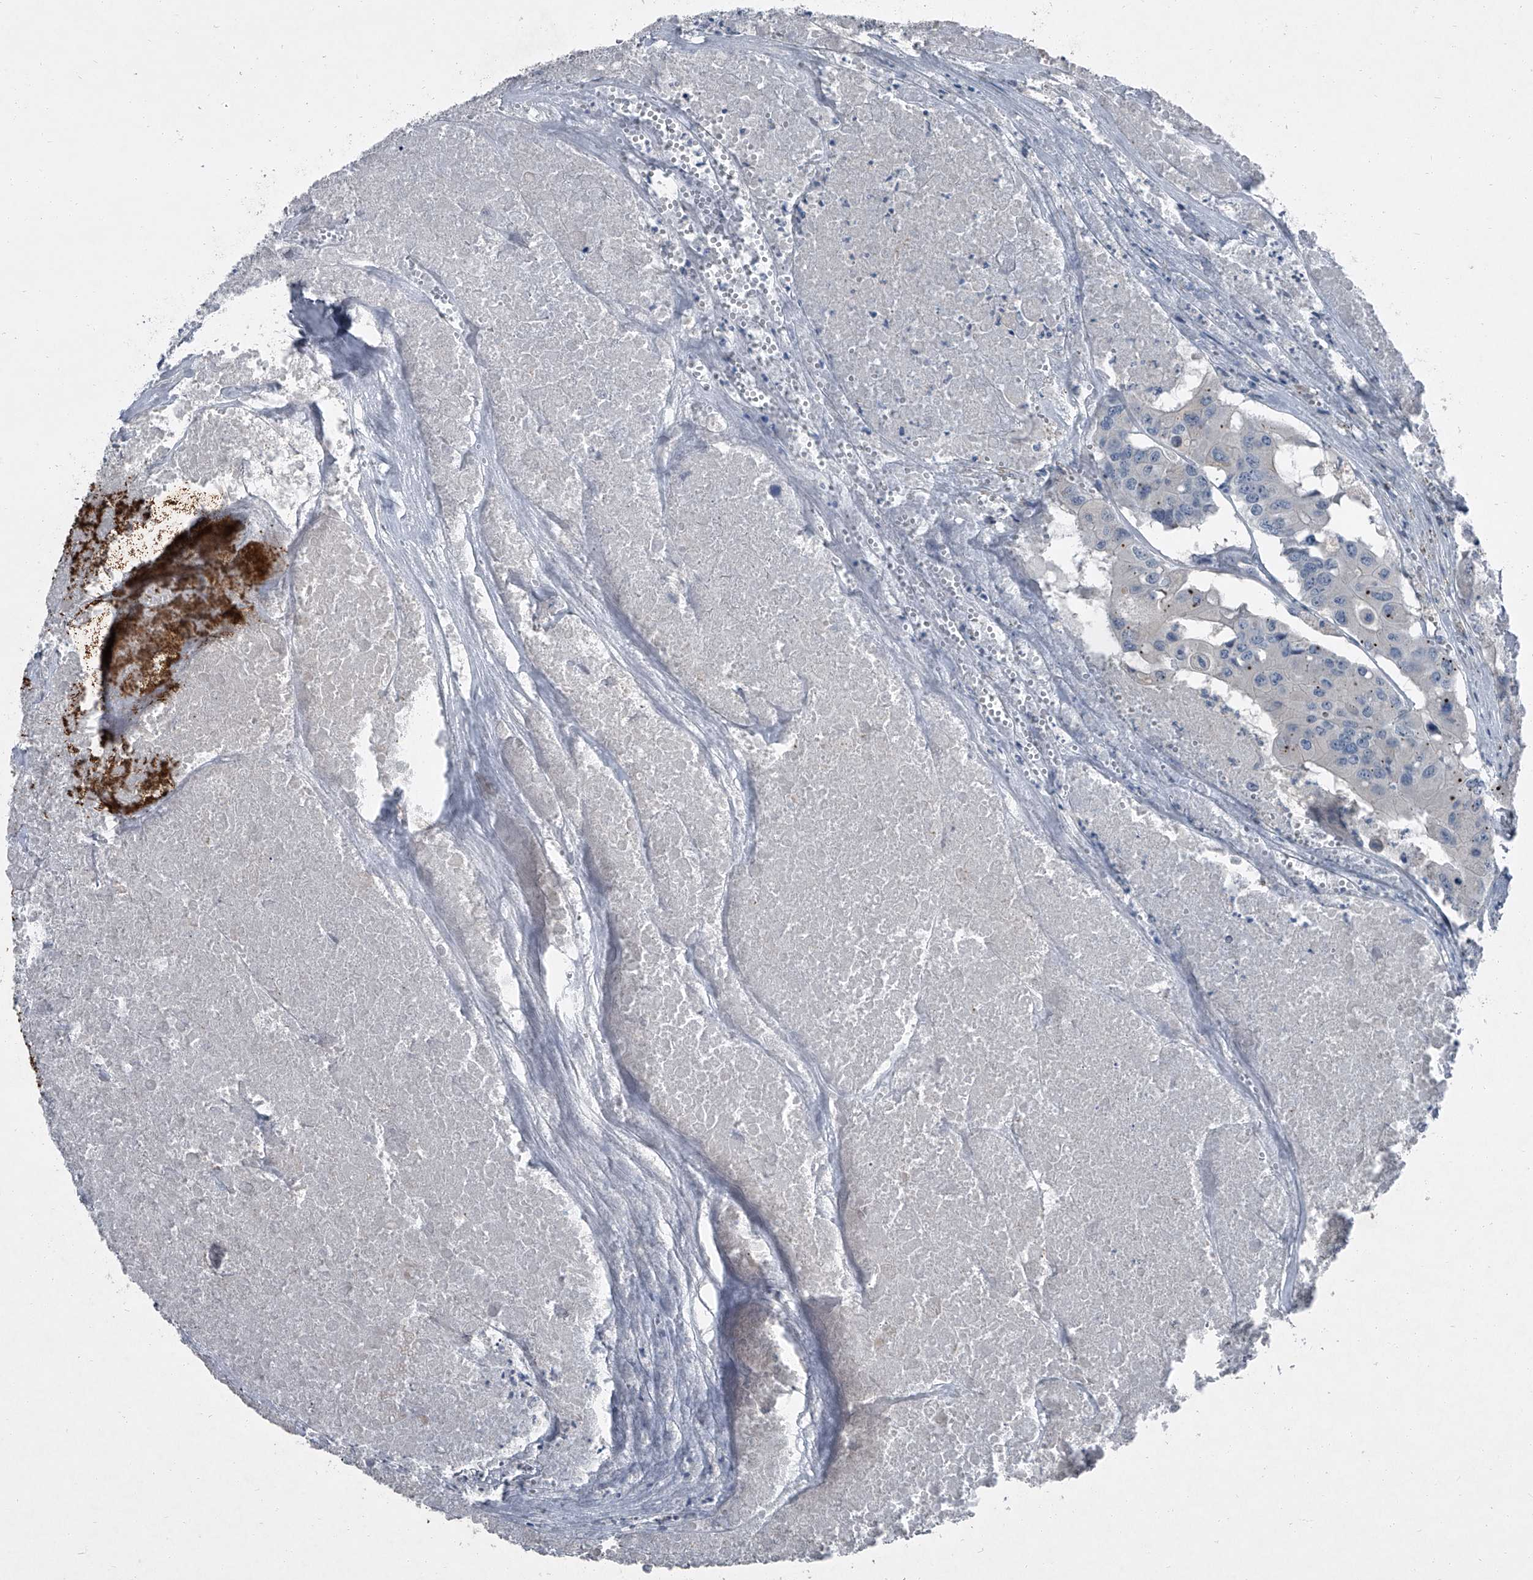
{"staining": {"intensity": "negative", "quantity": "none", "location": "none"}, "tissue": "colorectal cancer", "cell_type": "Tumor cells", "image_type": "cancer", "snomed": [{"axis": "morphology", "description": "Adenocarcinoma, NOS"}, {"axis": "topography", "description": "Colon"}], "caption": "Protein analysis of colorectal adenocarcinoma shows no significant expression in tumor cells.", "gene": "HEPHL1", "patient": {"sex": "male", "age": 77}}